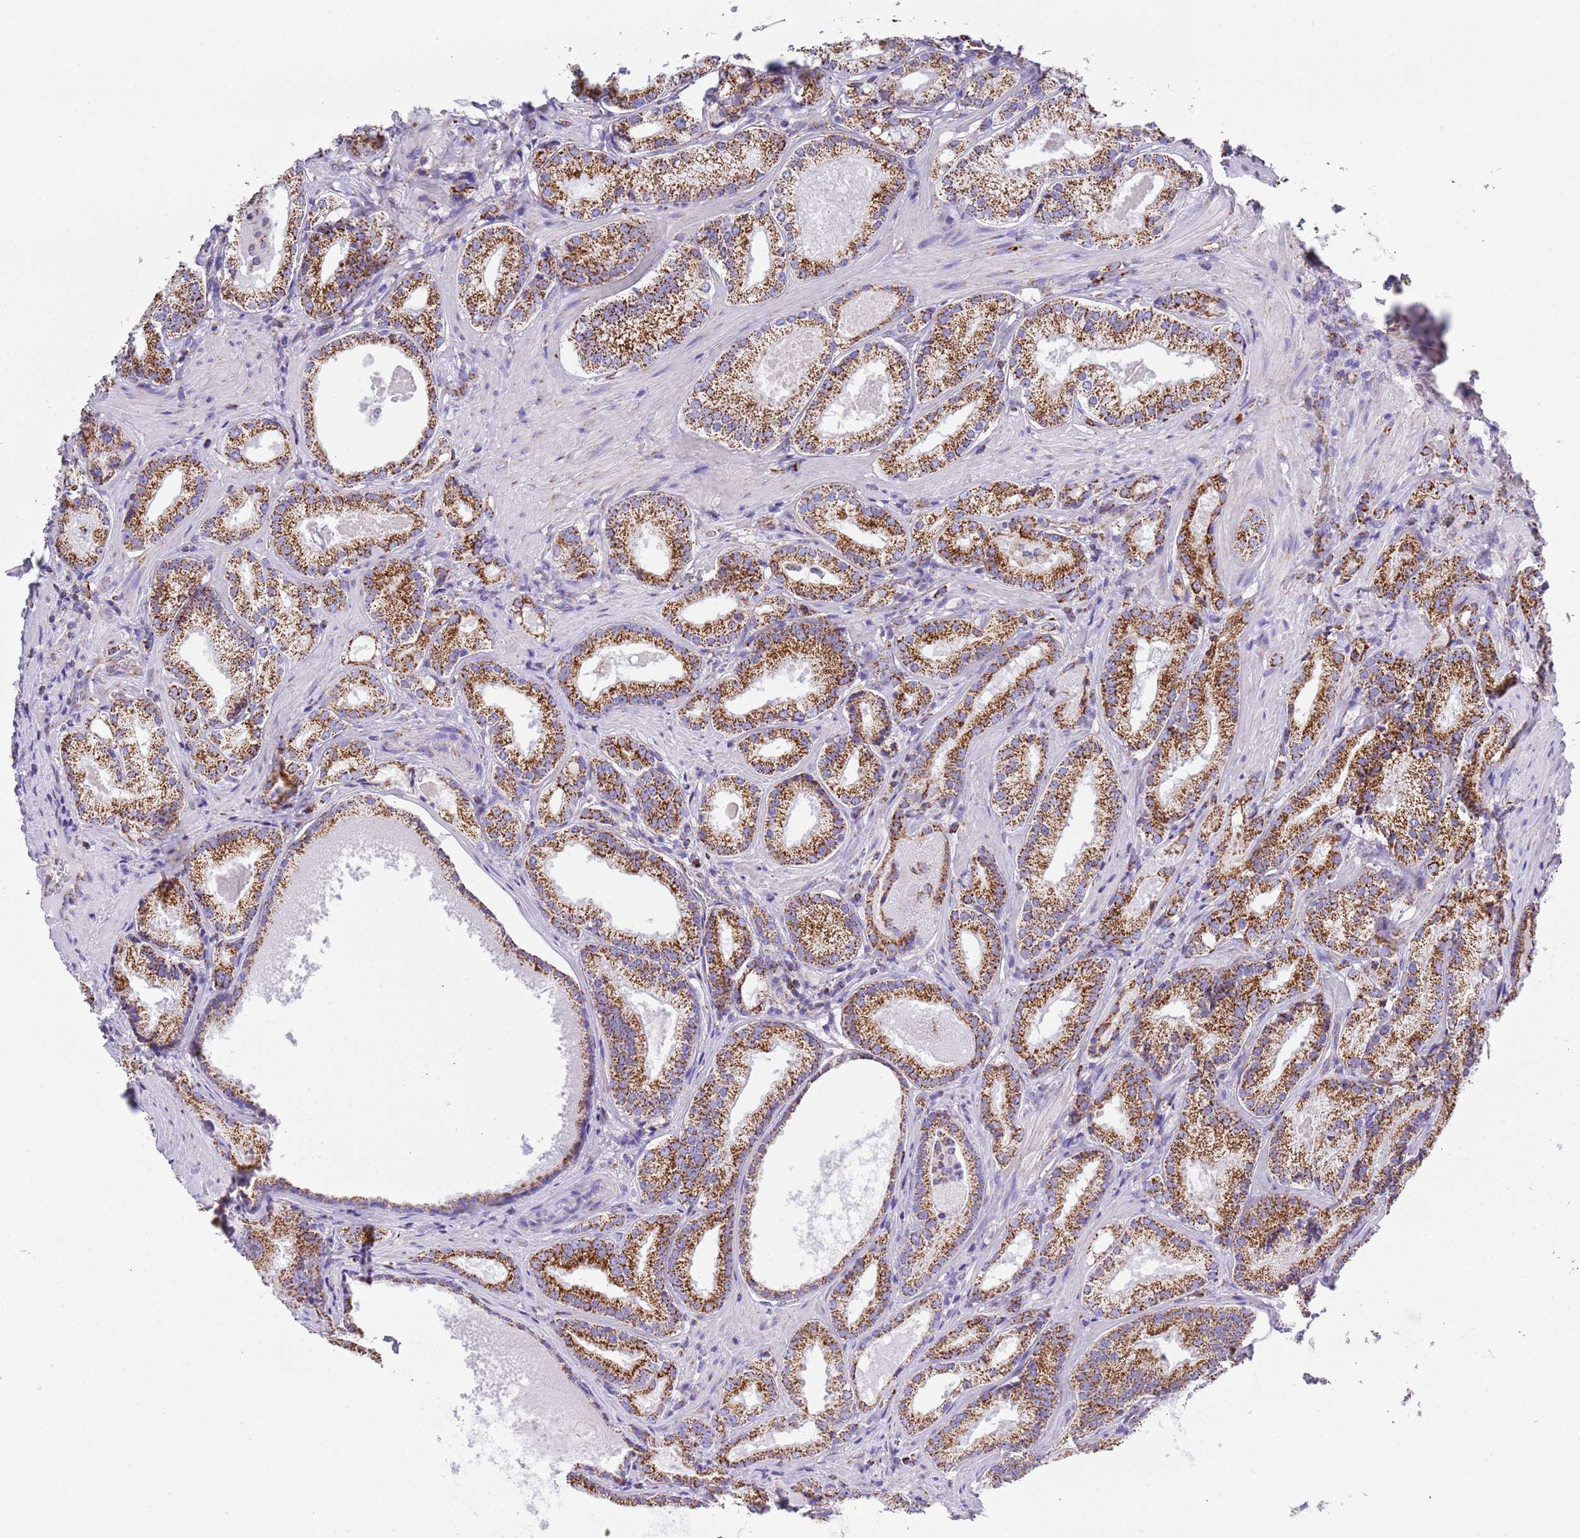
{"staining": {"intensity": "strong", "quantity": ">75%", "location": "cytoplasmic/membranous"}, "tissue": "prostate cancer", "cell_type": "Tumor cells", "image_type": "cancer", "snomed": [{"axis": "morphology", "description": "Adenocarcinoma, Low grade"}, {"axis": "topography", "description": "Prostate"}], "caption": "Human adenocarcinoma (low-grade) (prostate) stained with a protein marker shows strong staining in tumor cells.", "gene": "SUCLG2", "patient": {"sex": "male", "age": 57}}